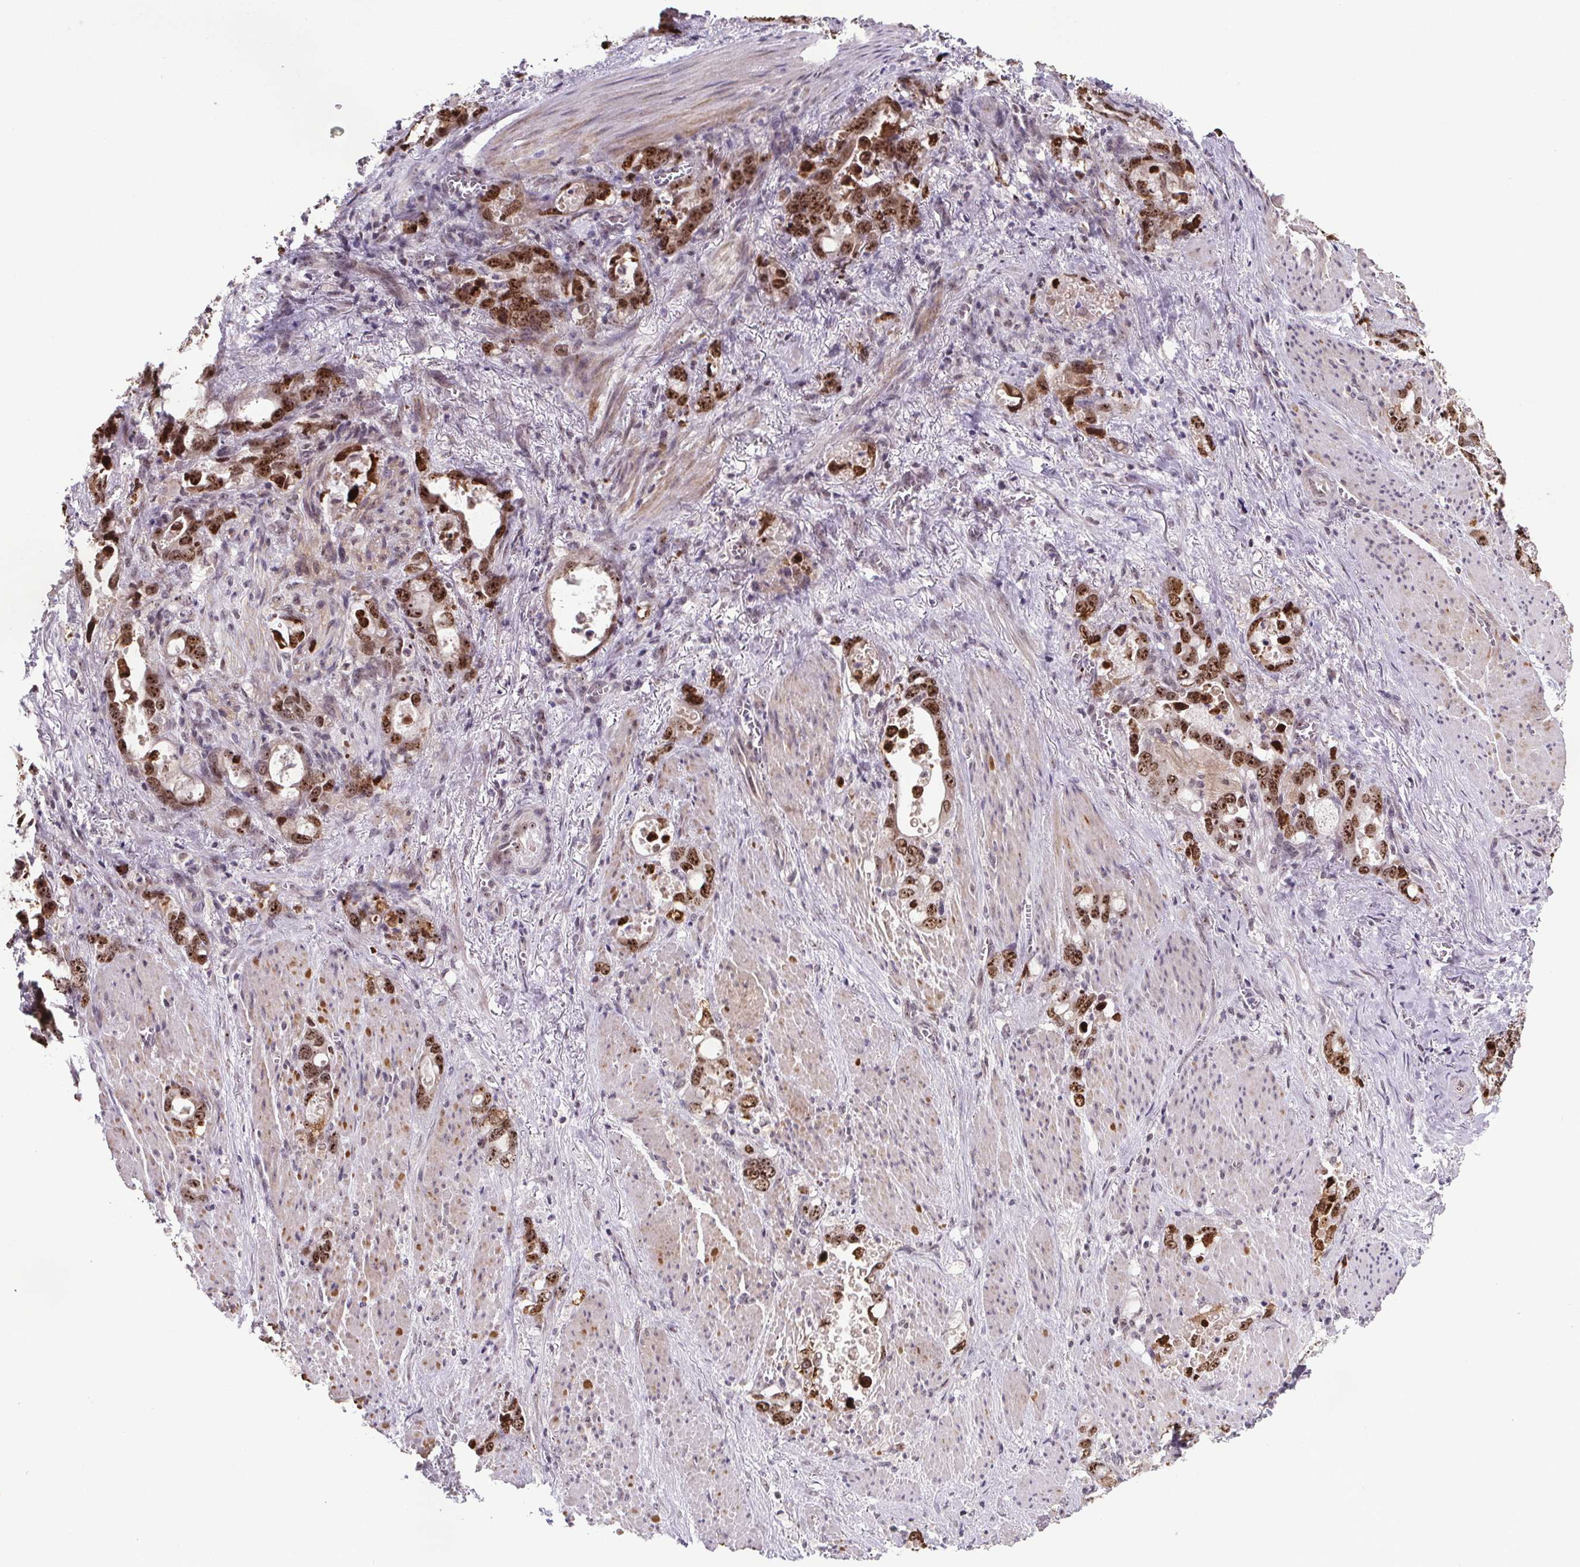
{"staining": {"intensity": "strong", "quantity": ">75%", "location": "nuclear"}, "tissue": "stomach cancer", "cell_type": "Tumor cells", "image_type": "cancer", "snomed": [{"axis": "morphology", "description": "Normal tissue, NOS"}, {"axis": "morphology", "description": "Adenocarcinoma, NOS"}, {"axis": "topography", "description": "Esophagus"}, {"axis": "topography", "description": "Stomach, upper"}], "caption": "Stomach cancer (adenocarcinoma) stained with a brown dye demonstrates strong nuclear positive staining in about >75% of tumor cells.", "gene": "ATMIN", "patient": {"sex": "male", "age": 74}}